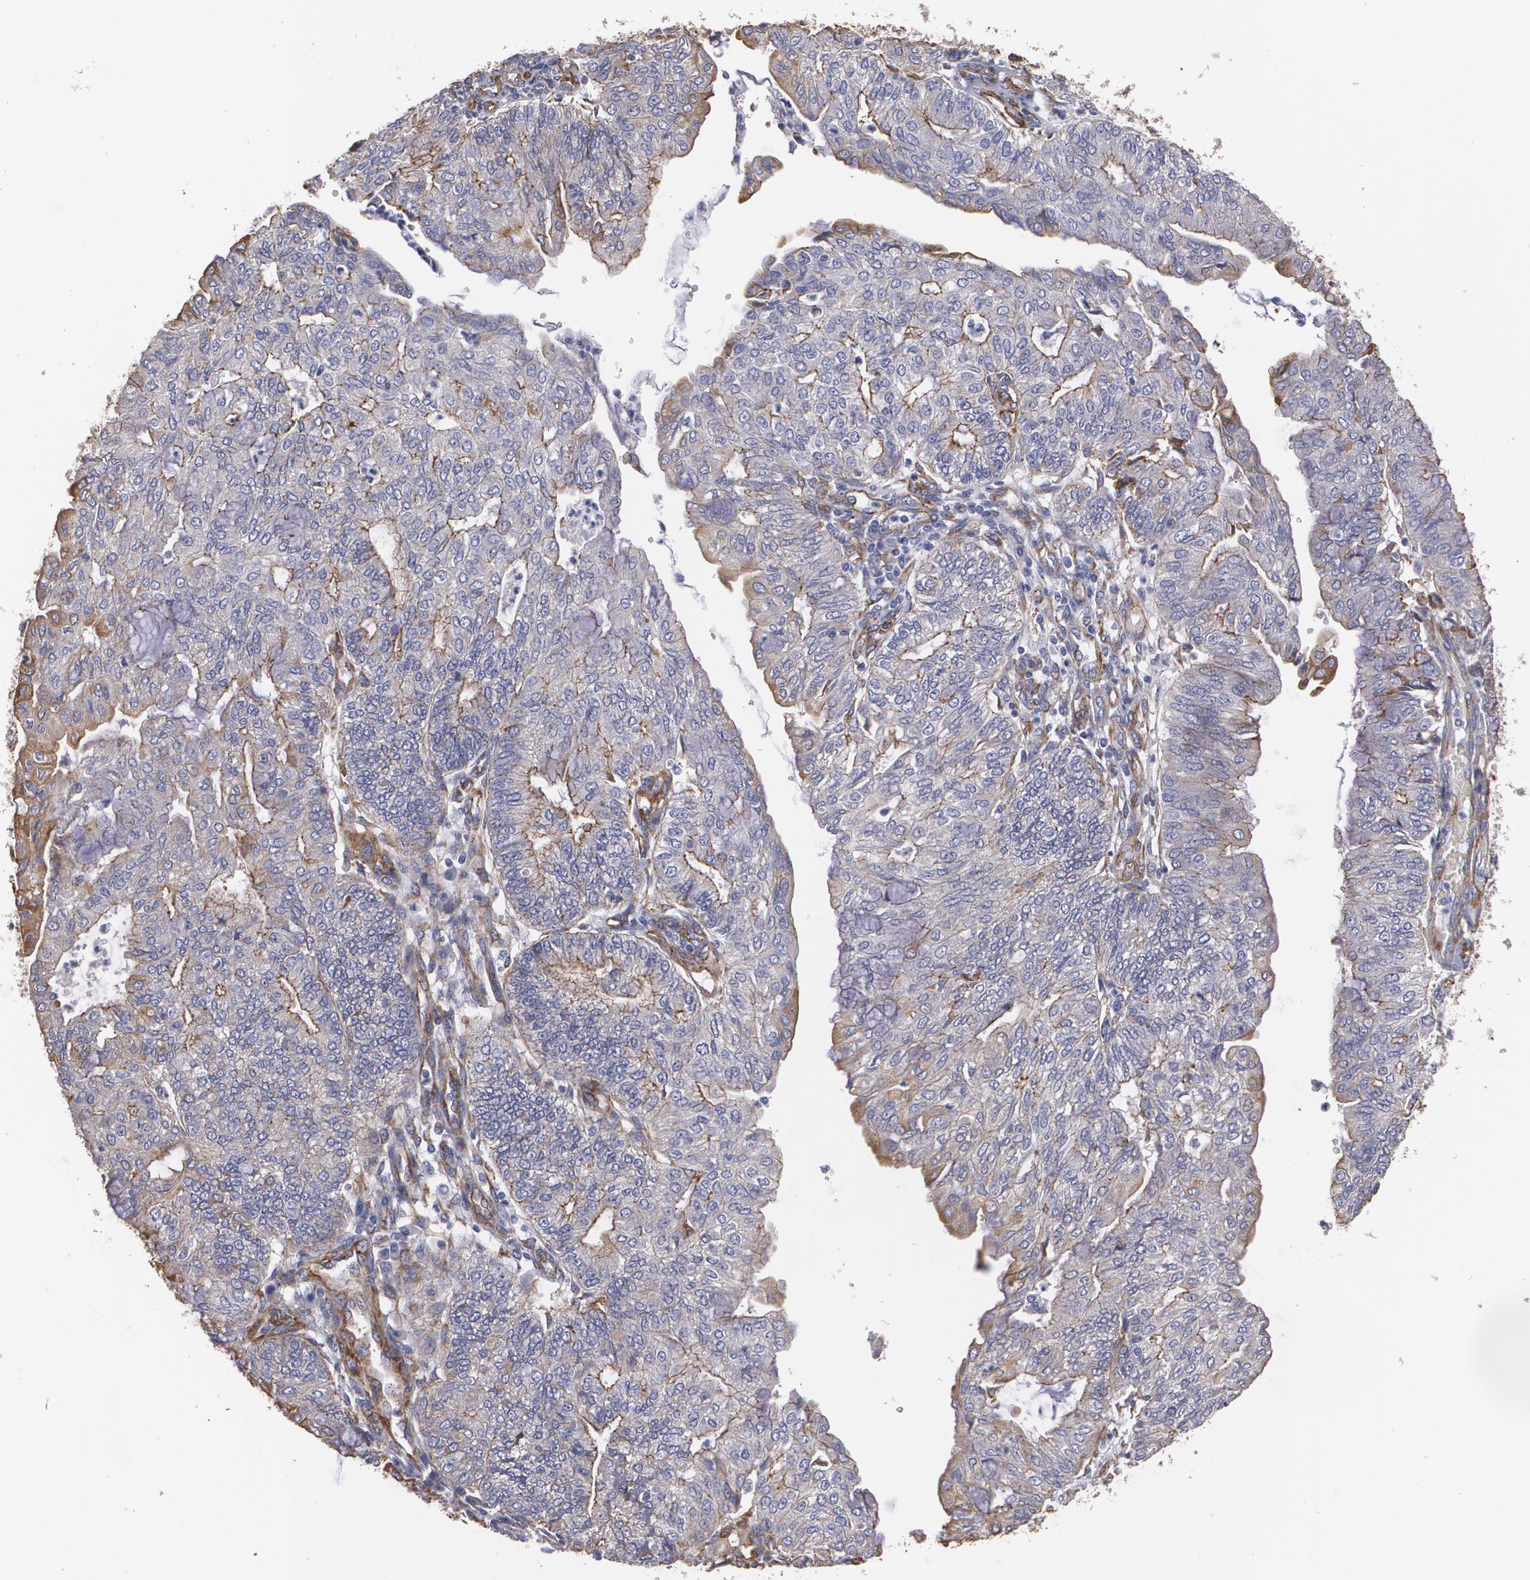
{"staining": {"intensity": "weak", "quantity": "25%-75%", "location": "cytoplasmic/membranous"}, "tissue": "endometrial cancer", "cell_type": "Tumor cells", "image_type": "cancer", "snomed": [{"axis": "morphology", "description": "Adenocarcinoma, NOS"}, {"axis": "topography", "description": "Endometrium"}], "caption": "A photomicrograph showing weak cytoplasmic/membranous expression in approximately 25%-75% of tumor cells in adenocarcinoma (endometrial), as visualized by brown immunohistochemical staining.", "gene": "TJP1", "patient": {"sex": "female", "age": 59}}